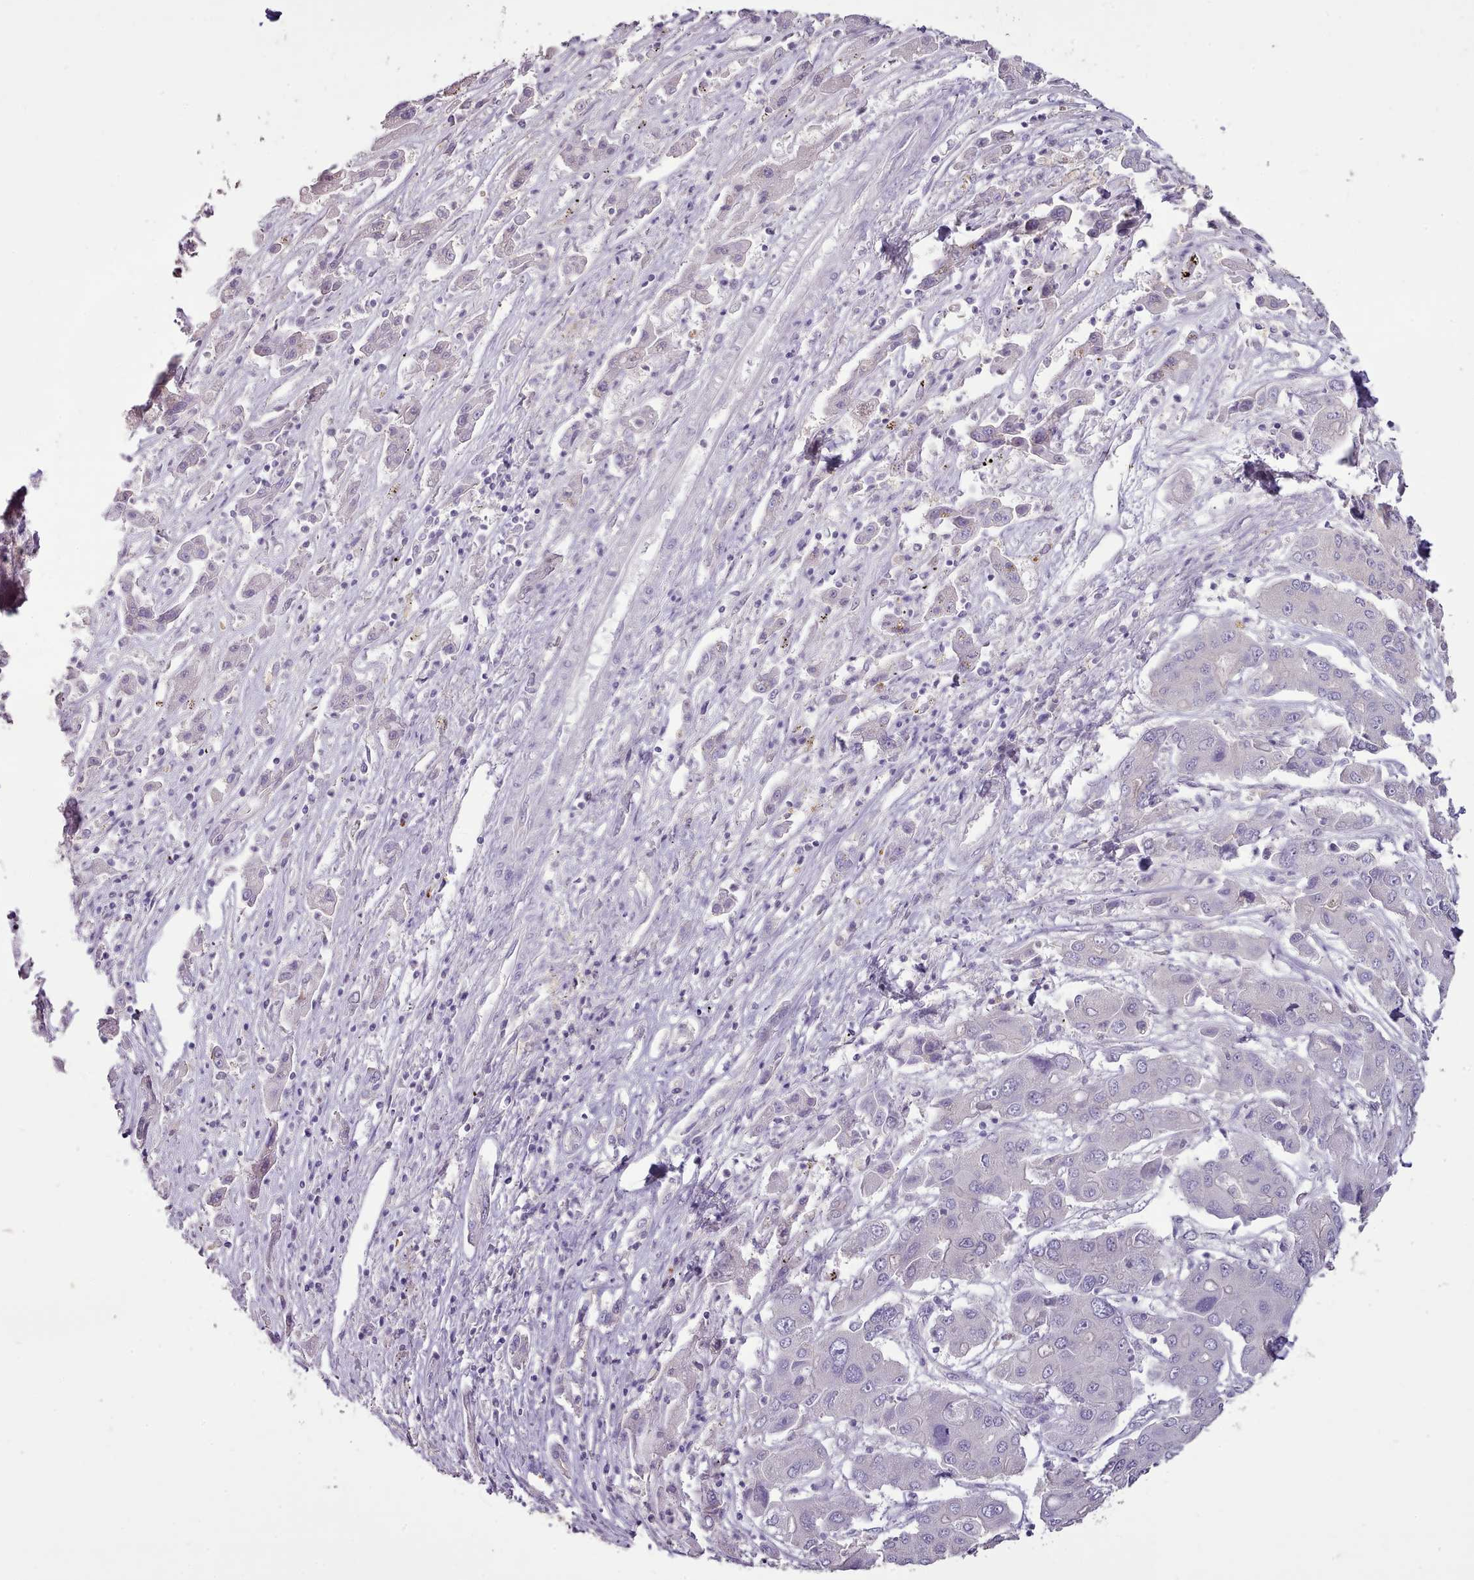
{"staining": {"intensity": "negative", "quantity": "none", "location": "none"}, "tissue": "liver cancer", "cell_type": "Tumor cells", "image_type": "cancer", "snomed": [{"axis": "morphology", "description": "Cholangiocarcinoma"}, {"axis": "topography", "description": "Liver"}], "caption": "This micrograph is of cholangiocarcinoma (liver) stained with IHC to label a protein in brown with the nuclei are counter-stained blue. There is no positivity in tumor cells.", "gene": "BLOC1S2", "patient": {"sex": "male", "age": 67}}